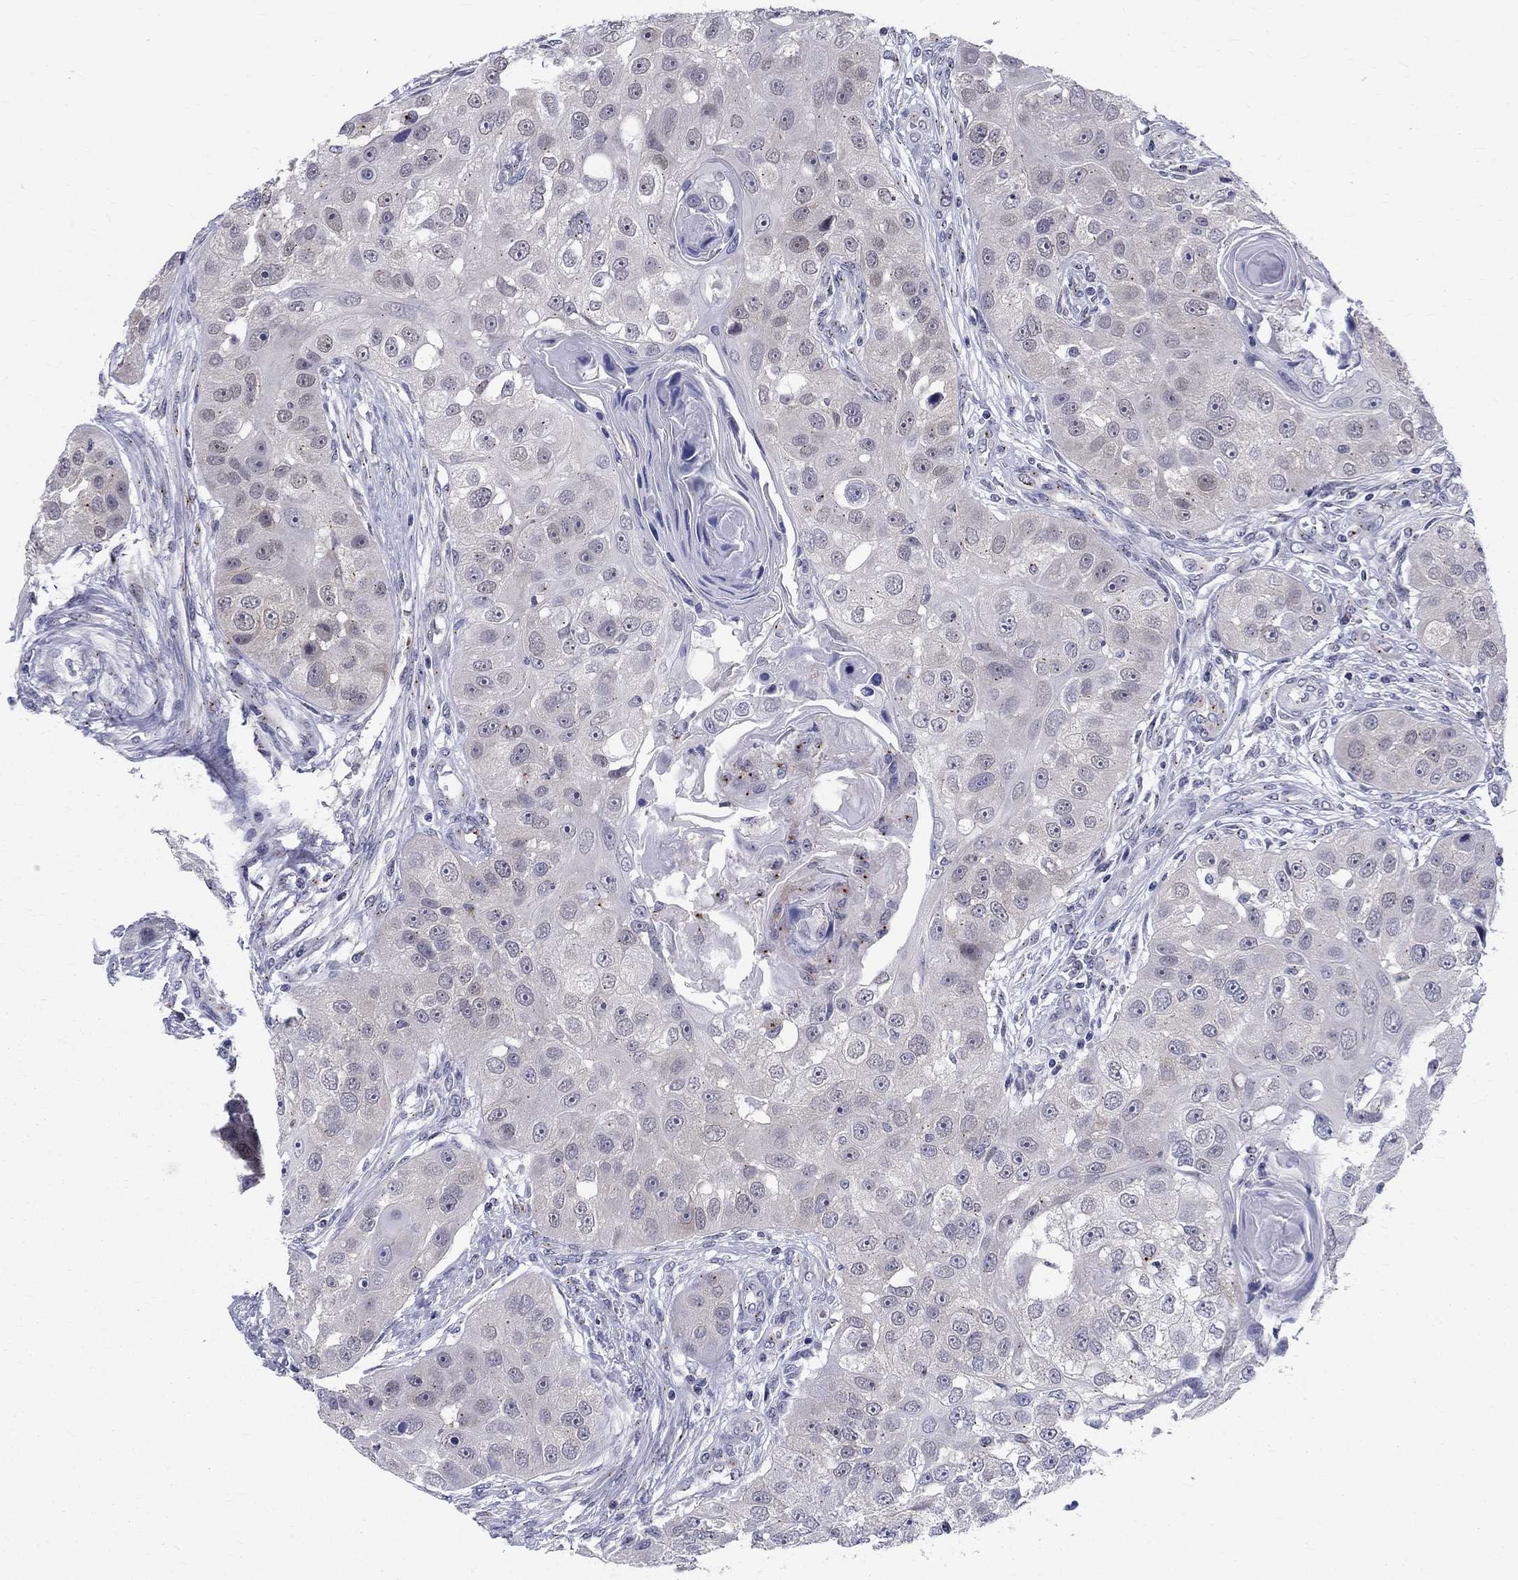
{"staining": {"intensity": "negative", "quantity": "none", "location": "none"}, "tissue": "head and neck cancer", "cell_type": "Tumor cells", "image_type": "cancer", "snomed": [{"axis": "morphology", "description": "Normal tissue, NOS"}, {"axis": "morphology", "description": "Squamous cell carcinoma, NOS"}, {"axis": "topography", "description": "Skeletal muscle"}, {"axis": "topography", "description": "Head-Neck"}], "caption": "A high-resolution image shows immunohistochemistry staining of head and neck cancer (squamous cell carcinoma), which displays no significant positivity in tumor cells.", "gene": "CEP43", "patient": {"sex": "male", "age": 51}}